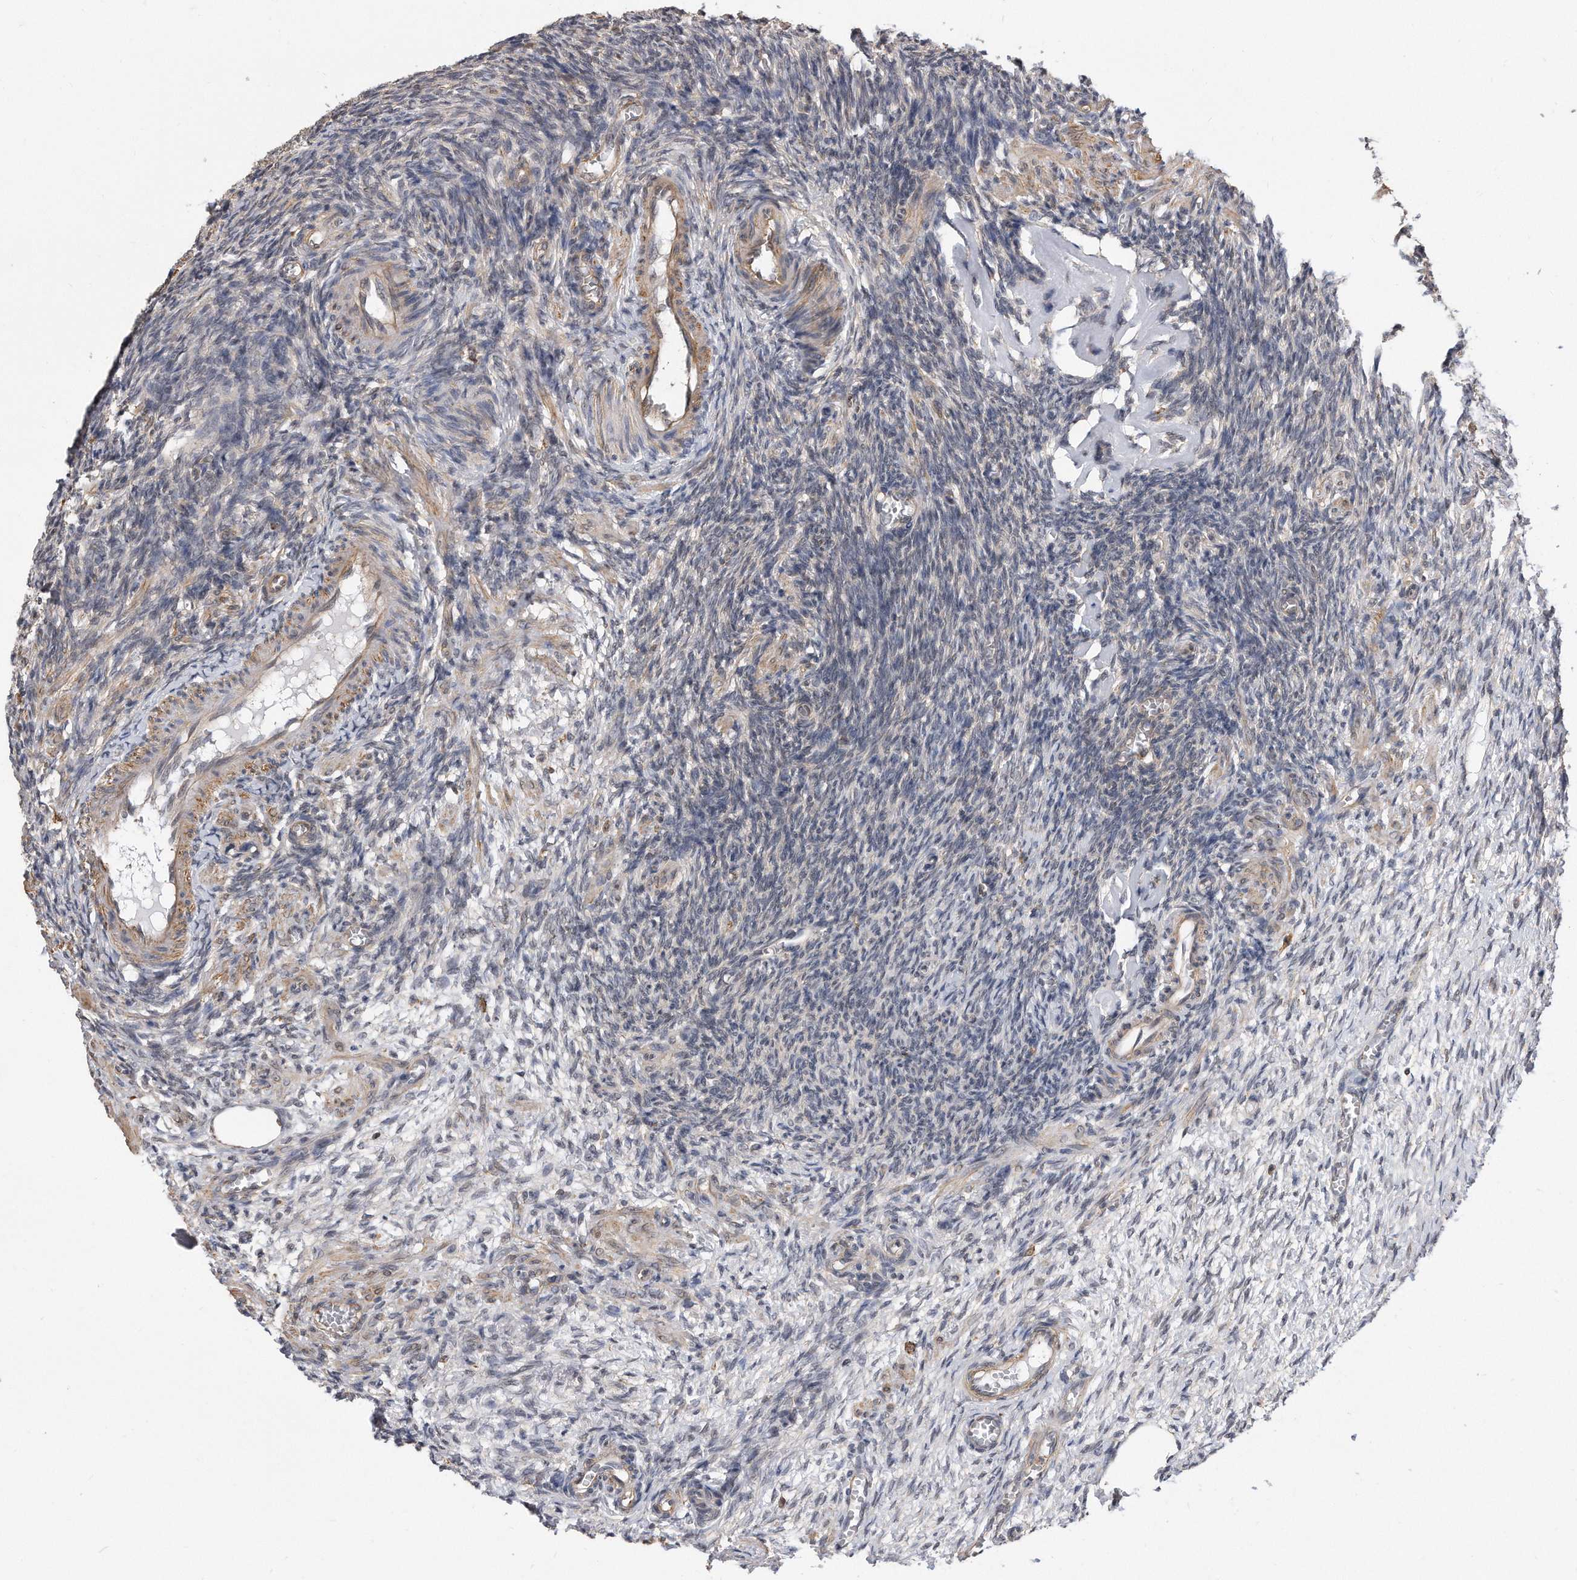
{"staining": {"intensity": "strong", "quantity": ">75%", "location": "cytoplasmic/membranous,nuclear"}, "tissue": "ovary", "cell_type": "Follicle cells", "image_type": "normal", "snomed": [{"axis": "morphology", "description": "Normal tissue, NOS"}, {"axis": "topography", "description": "Ovary"}], "caption": "A micrograph of human ovary stained for a protein reveals strong cytoplasmic/membranous,nuclear brown staining in follicle cells. The protein is stained brown, and the nuclei are stained in blue (DAB IHC with brightfield microscopy, high magnification).", "gene": "TCP1", "patient": {"sex": "female", "age": 27}}